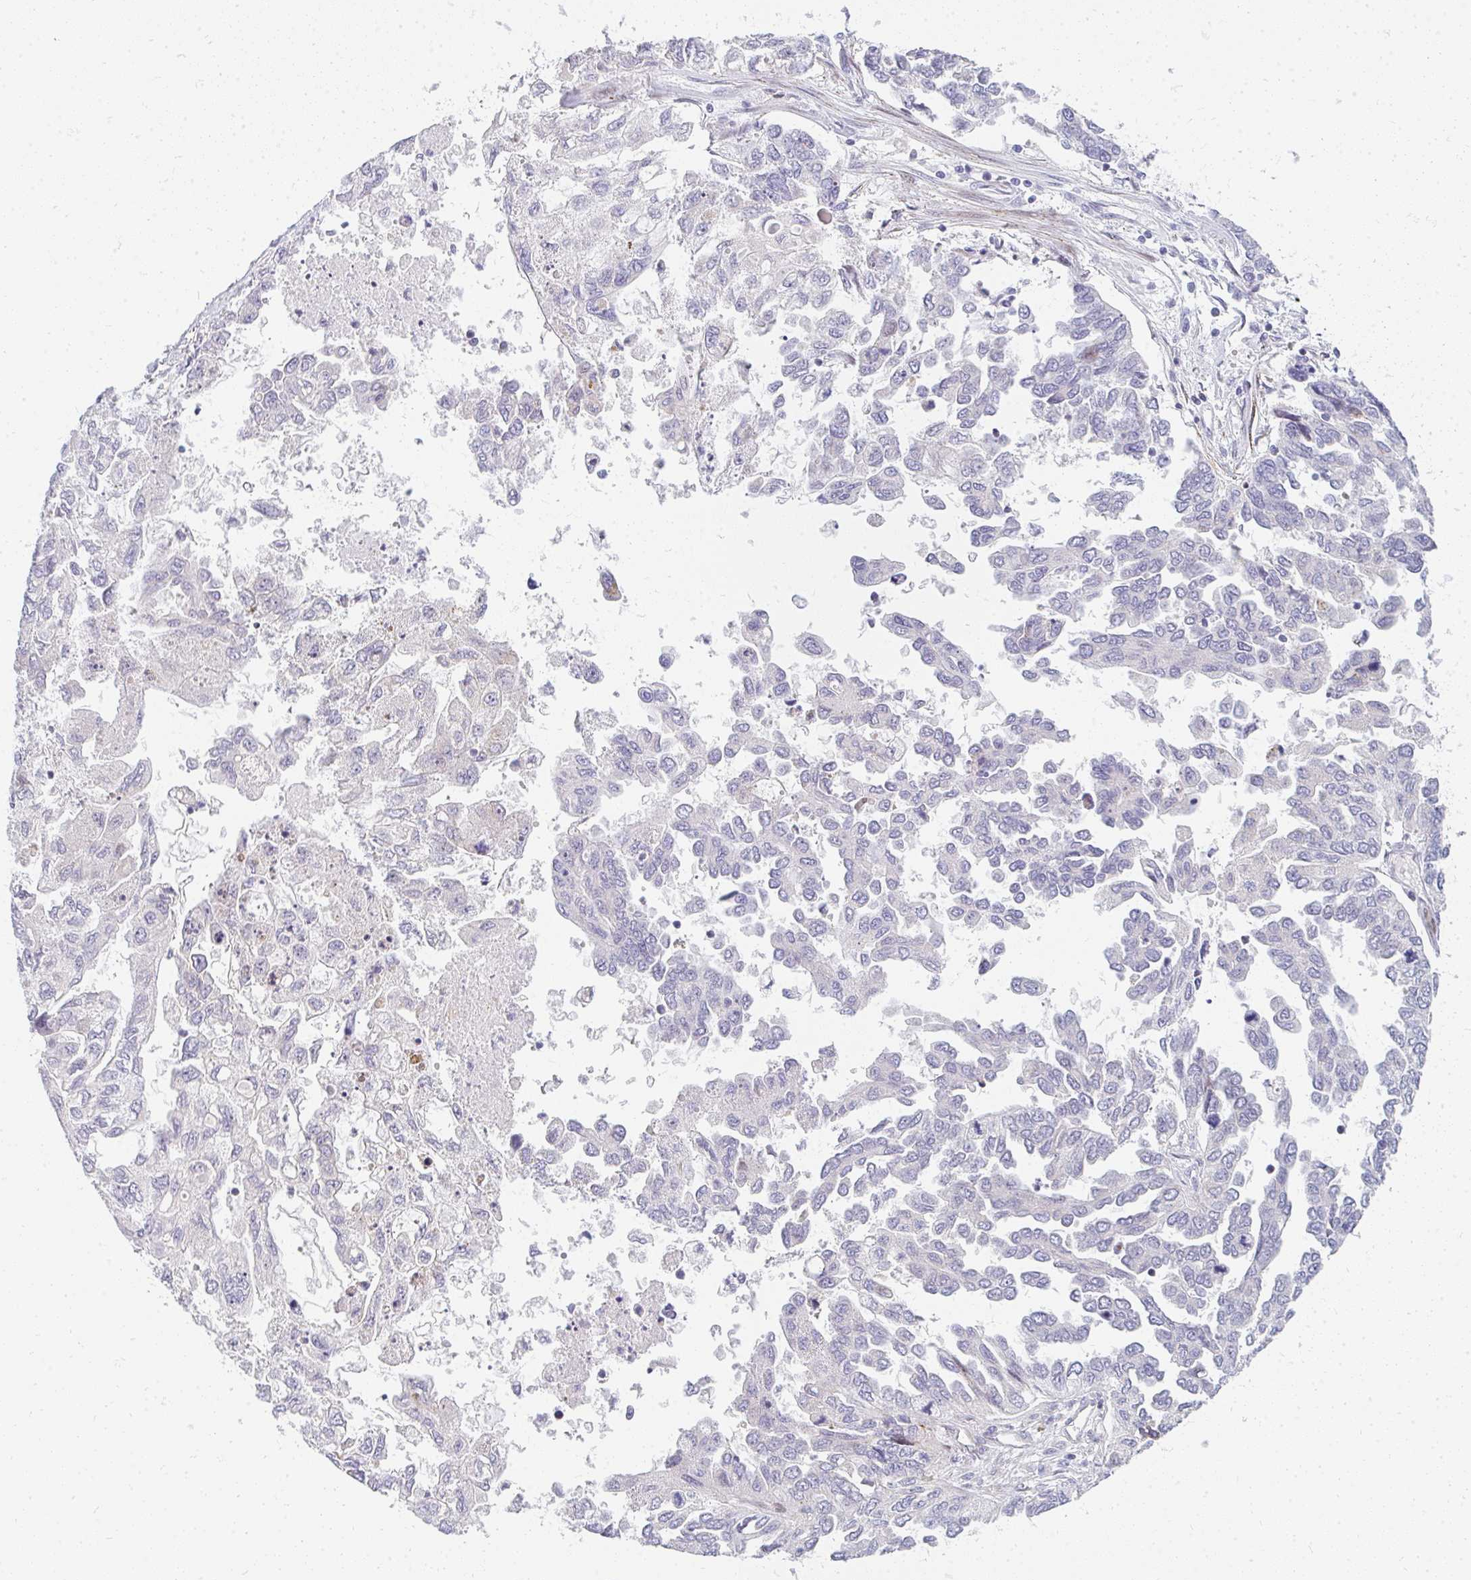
{"staining": {"intensity": "negative", "quantity": "none", "location": "none"}, "tissue": "ovarian cancer", "cell_type": "Tumor cells", "image_type": "cancer", "snomed": [{"axis": "morphology", "description": "Cystadenocarcinoma, serous, NOS"}, {"axis": "topography", "description": "Ovary"}], "caption": "A high-resolution image shows IHC staining of ovarian cancer, which shows no significant positivity in tumor cells. (IHC, brightfield microscopy, high magnification).", "gene": "PLA2G5", "patient": {"sex": "female", "age": 53}}